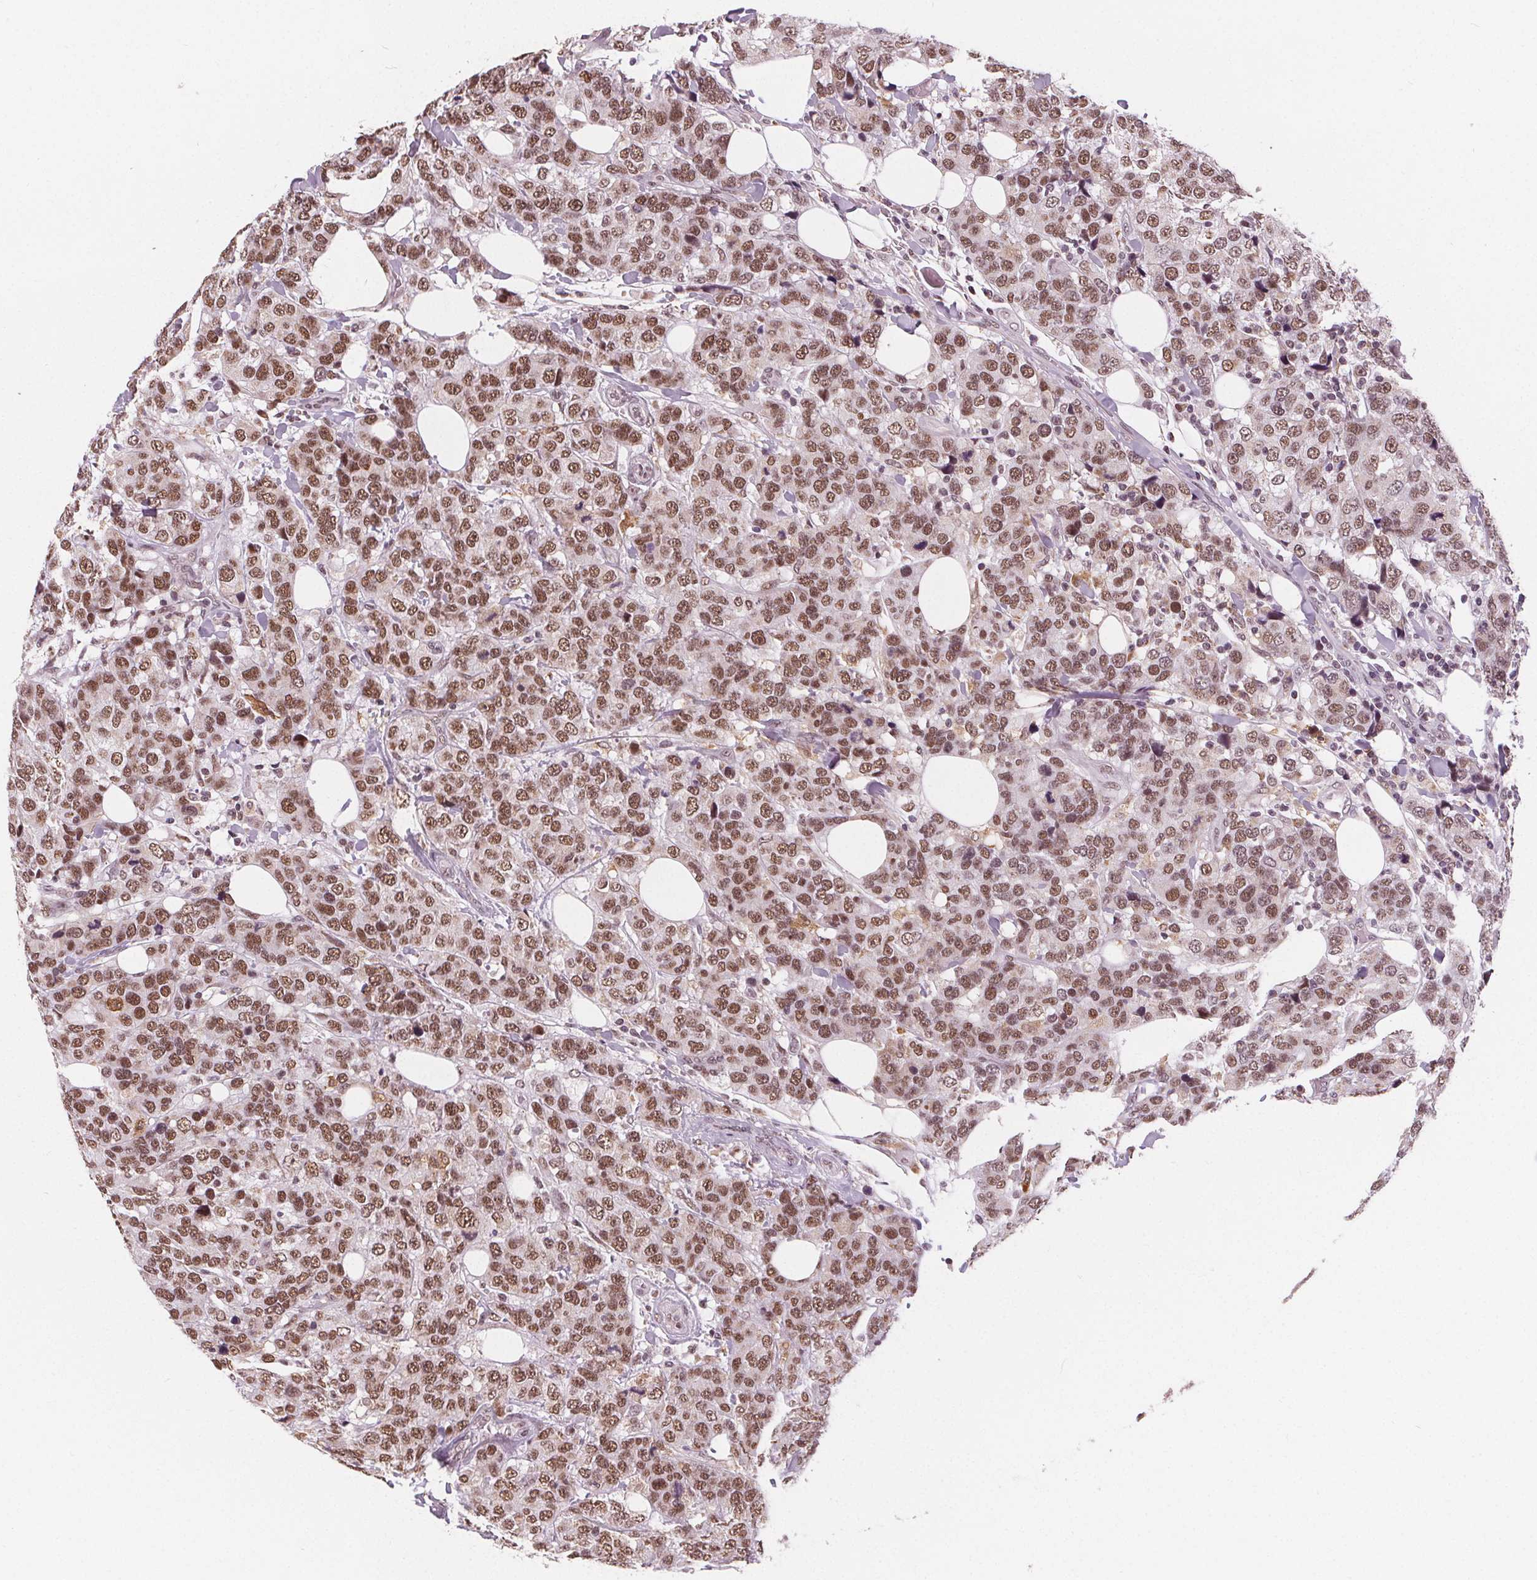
{"staining": {"intensity": "moderate", "quantity": ">75%", "location": "nuclear"}, "tissue": "breast cancer", "cell_type": "Tumor cells", "image_type": "cancer", "snomed": [{"axis": "morphology", "description": "Lobular carcinoma"}, {"axis": "topography", "description": "Breast"}], "caption": "Breast cancer stained with a brown dye demonstrates moderate nuclear positive positivity in approximately >75% of tumor cells.", "gene": "DPM2", "patient": {"sex": "female", "age": 59}}